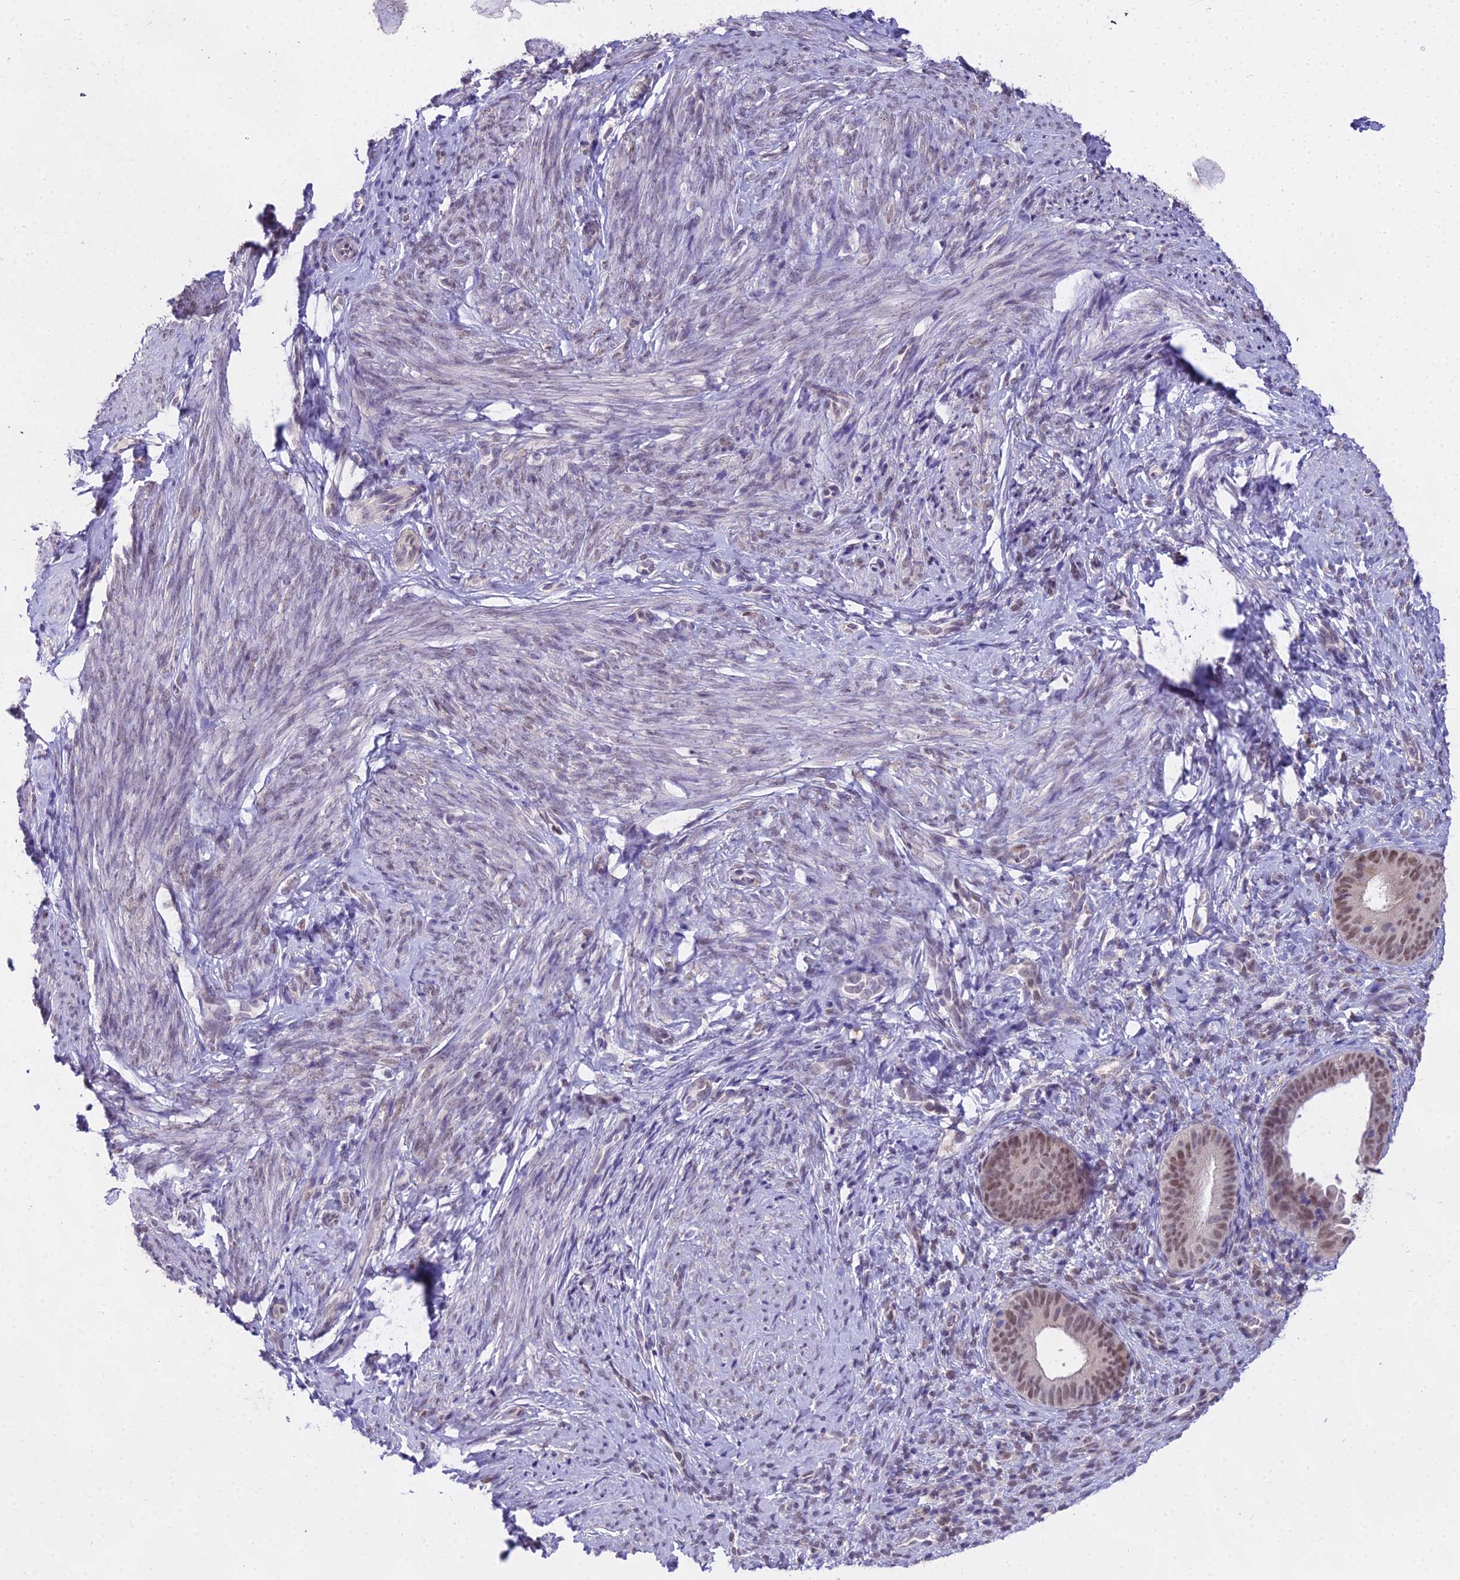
{"staining": {"intensity": "negative", "quantity": "none", "location": "none"}, "tissue": "endometrium", "cell_type": "Cells in endometrial stroma", "image_type": "normal", "snomed": [{"axis": "morphology", "description": "Normal tissue, NOS"}, {"axis": "topography", "description": "Endometrium"}], "caption": "Photomicrograph shows no significant protein expression in cells in endometrial stroma of unremarkable endometrium. Brightfield microscopy of IHC stained with DAB (brown) and hematoxylin (blue), captured at high magnification.", "gene": "MAT2A", "patient": {"sex": "female", "age": 65}}